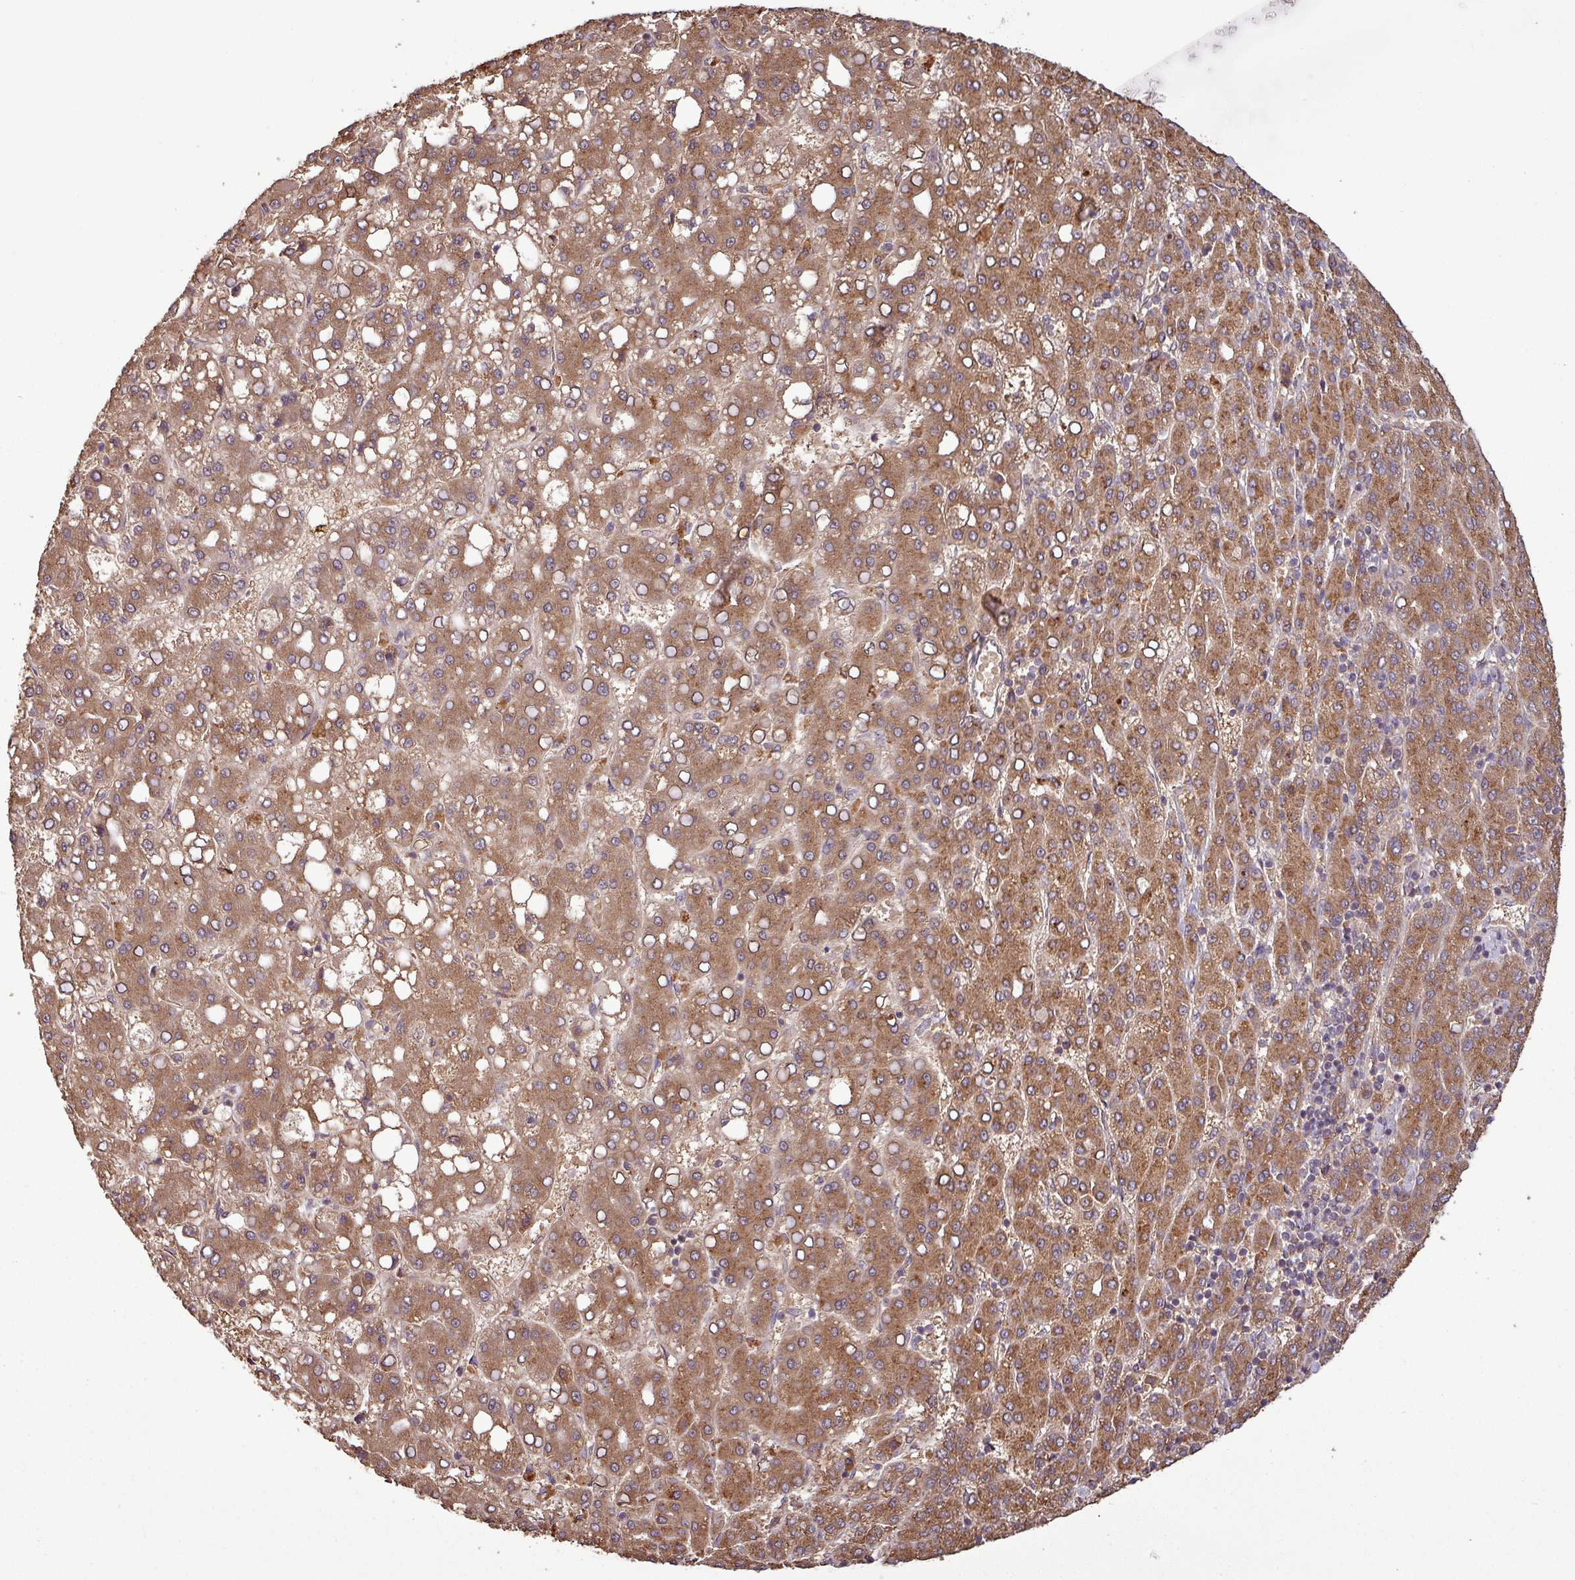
{"staining": {"intensity": "moderate", "quantity": ">75%", "location": "cytoplasmic/membranous"}, "tissue": "liver cancer", "cell_type": "Tumor cells", "image_type": "cancer", "snomed": [{"axis": "morphology", "description": "Carcinoma, Hepatocellular, NOS"}, {"axis": "topography", "description": "Liver"}], "caption": "Moderate cytoplasmic/membranous expression is identified in about >75% of tumor cells in hepatocellular carcinoma (liver).", "gene": "NT5C3A", "patient": {"sex": "male", "age": 65}}